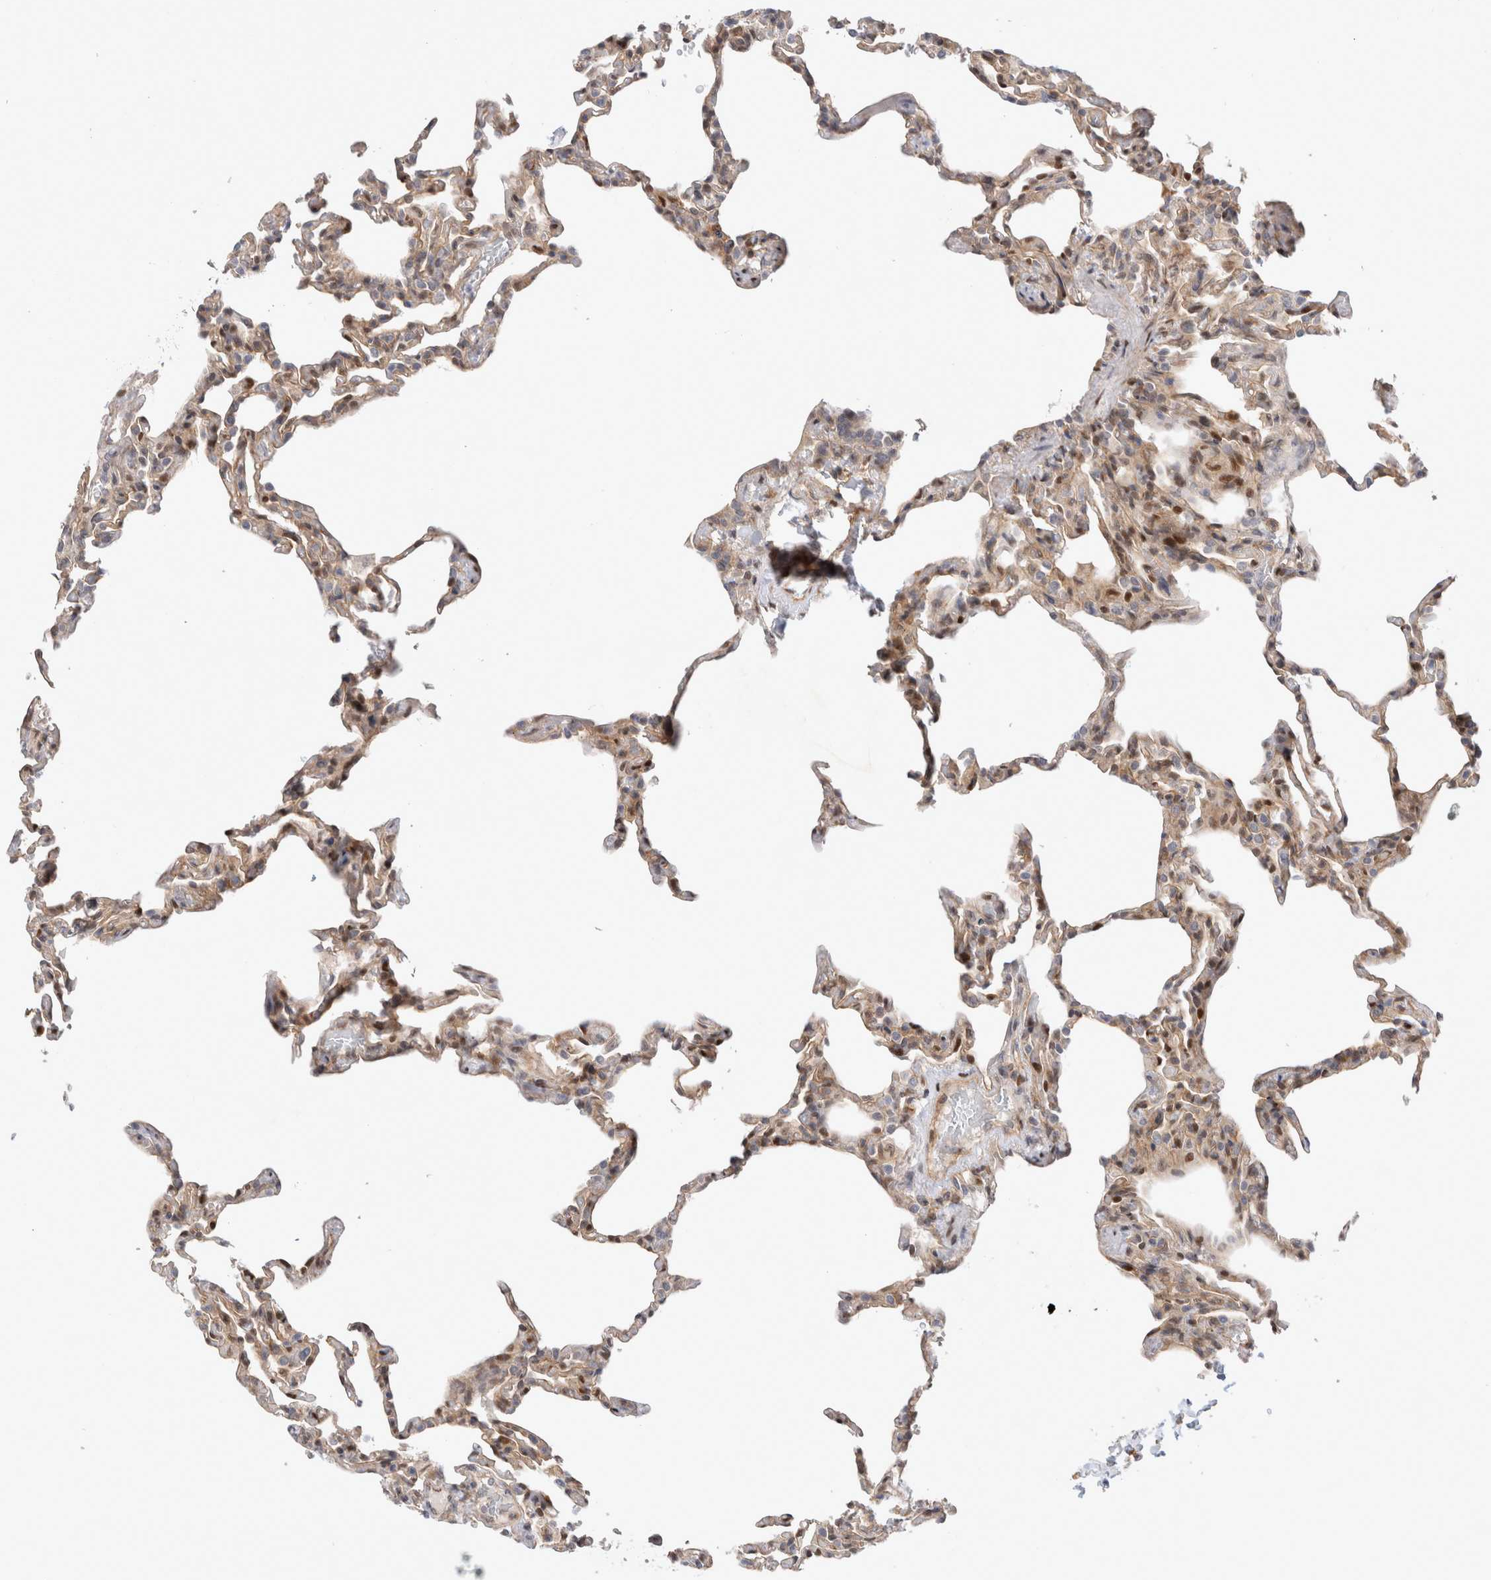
{"staining": {"intensity": "strong", "quantity": "25%-75%", "location": "nuclear"}, "tissue": "lung", "cell_type": "Alveolar cells", "image_type": "normal", "snomed": [{"axis": "morphology", "description": "Normal tissue, NOS"}, {"axis": "topography", "description": "Lung"}], "caption": "Immunohistochemistry (IHC) staining of benign lung, which demonstrates high levels of strong nuclear expression in approximately 25%-75% of alveolar cells indicating strong nuclear protein expression. The staining was performed using DAB (brown) for protein detection and nuclei were counterstained in hematoxylin (blue).", "gene": "TCF4", "patient": {"sex": "male", "age": 20}}